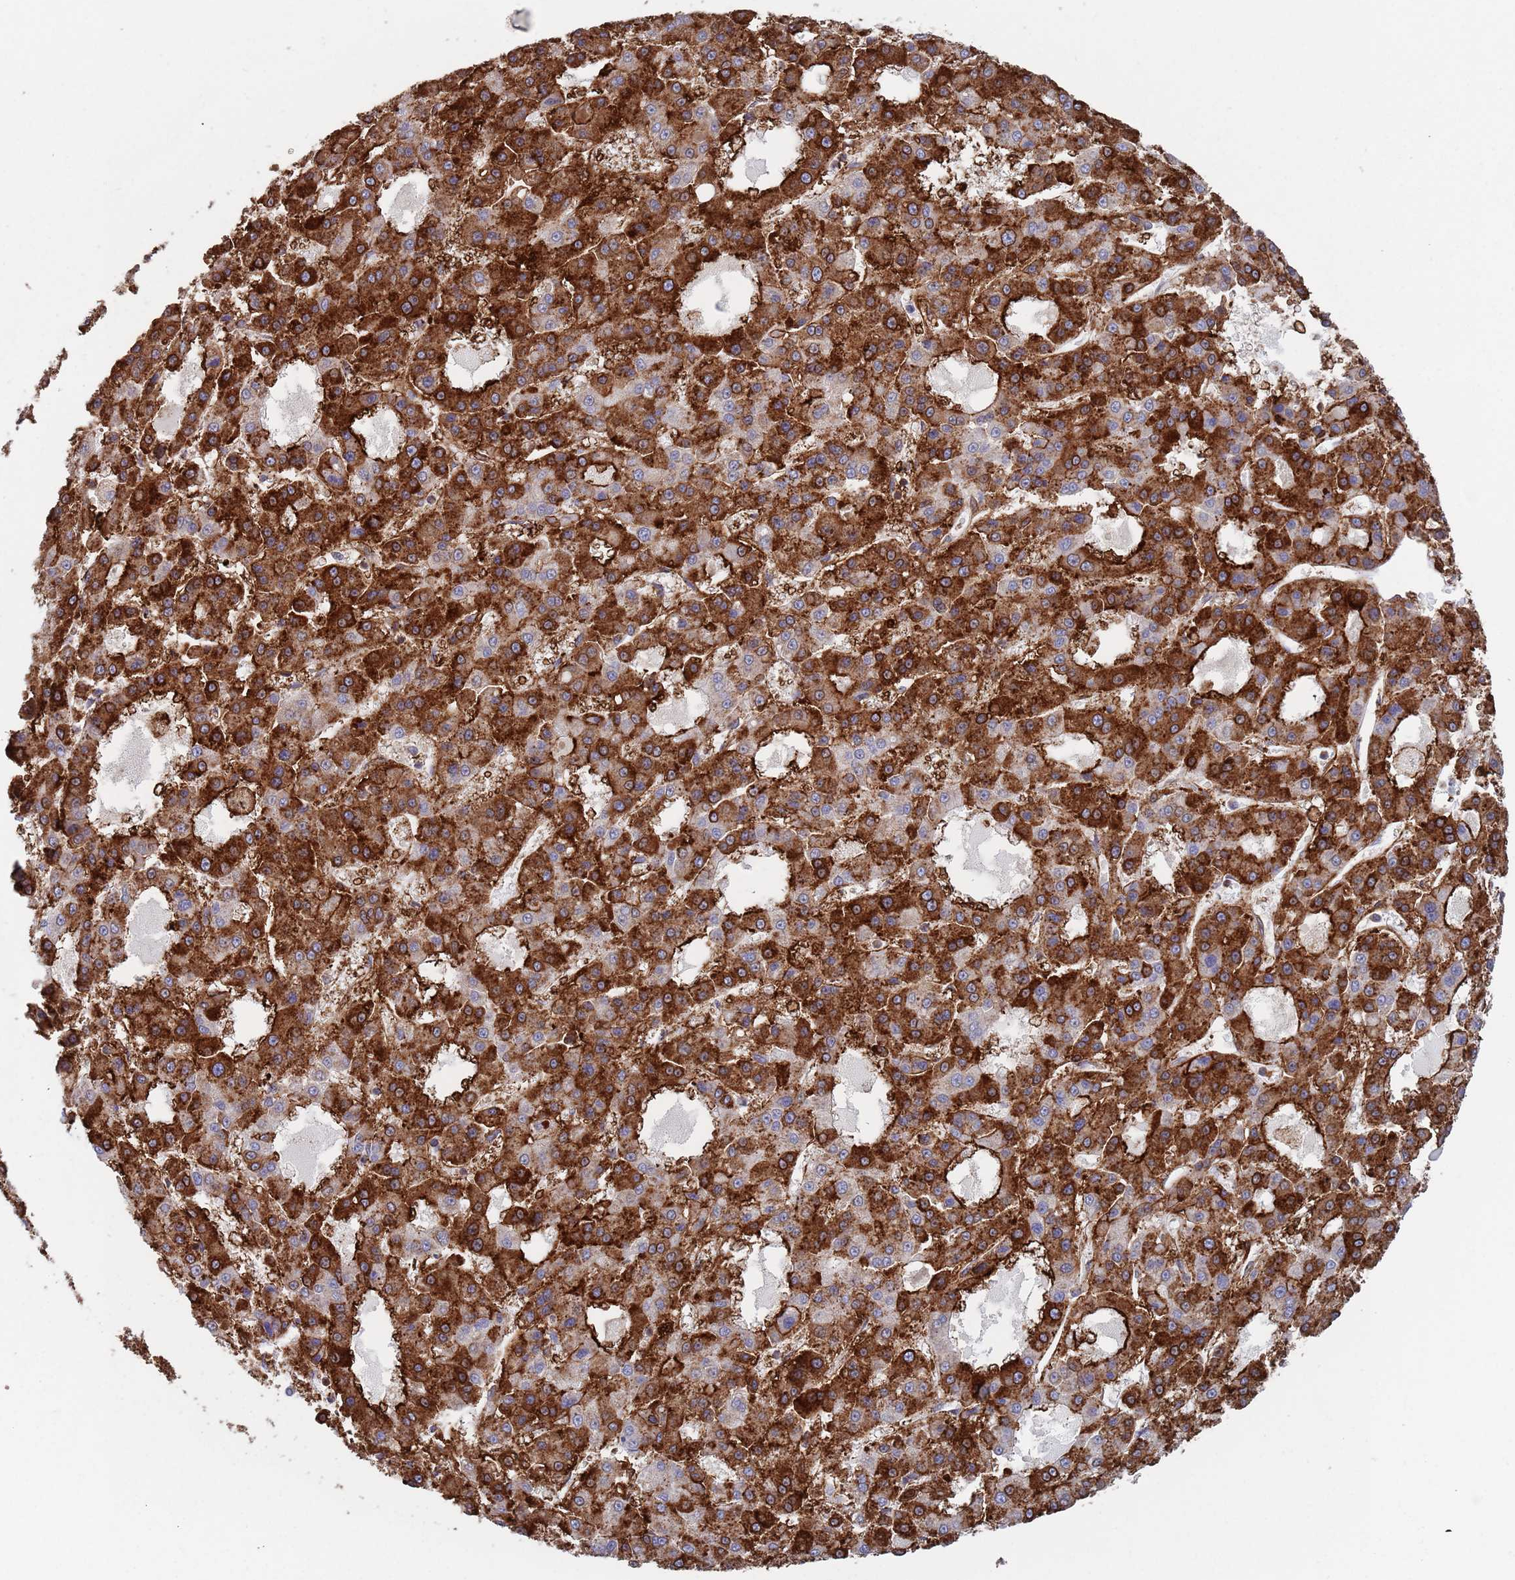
{"staining": {"intensity": "strong", "quantity": ">75%", "location": "cytoplasmic/membranous"}, "tissue": "liver cancer", "cell_type": "Tumor cells", "image_type": "cancer", "snomed": [{"axis": "morphology", "description": "Carcinoma, Hepatocellular, NOS"}, {"axis": "topography", "description": "Liver"}], "caption": "This is a histology image of IHC staining of hepatocellular carcinoma (liver), which shows strong staining in the cytoplasmic/membranous of tumor cells.", "gene": "RNF144A", "patient": {"sex": "male", "age": 70}}